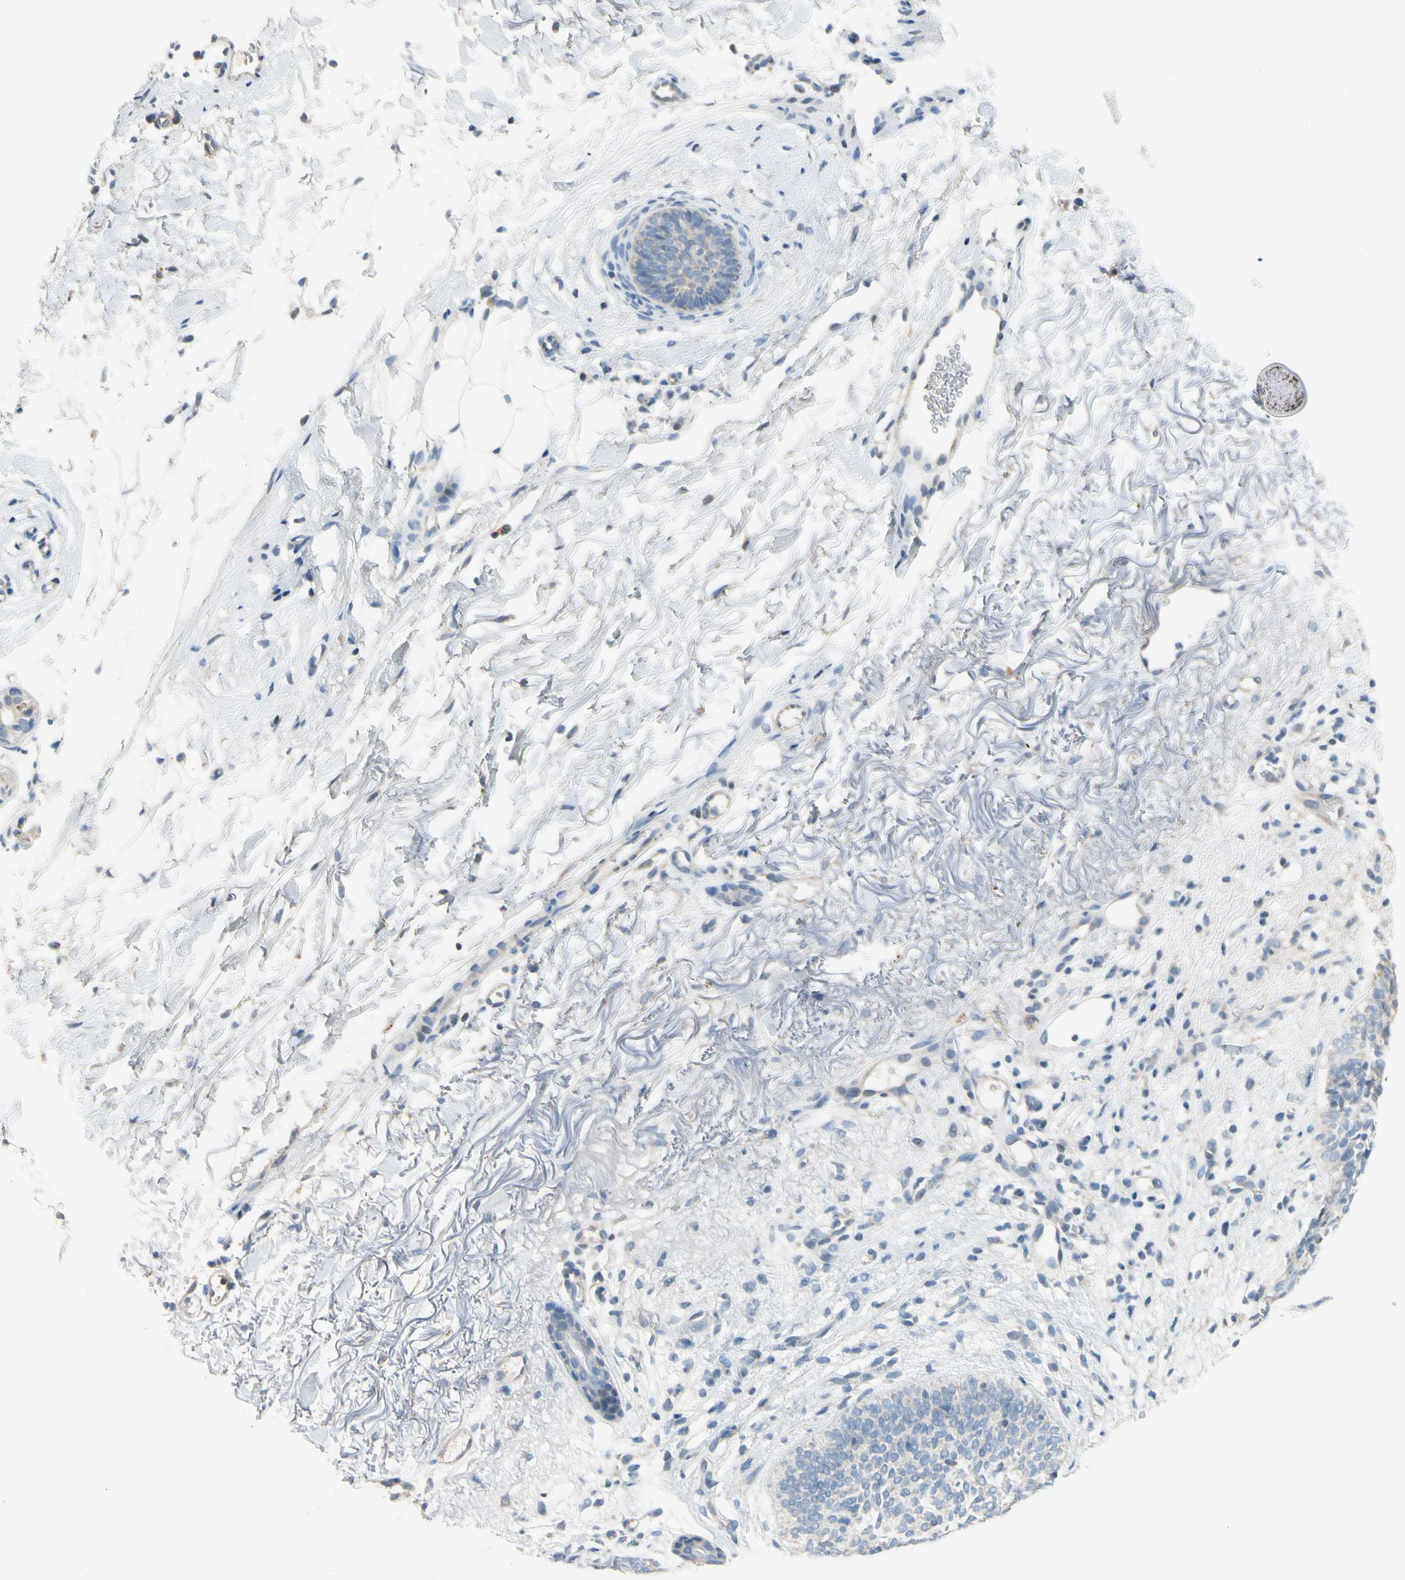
{"staining": {"intensity": "weak", "quantity": "<25%", "location": "cytoplasmic/membranous"}, "tissue": "skin cancer", "cell_type": "Tumor cells", "image_type": "cancer", "snomed": [{"axis": "morphology", "description": "Basal cell carcinoma"}, {"axis": "topography", "description": "Skin"}], "caption": "There is no significant positivity in tumor cells of skin basal cell carcinoma. (DAB immunohistochemistry (IHC) visualized using brightfield microscopy, high magnification).", "gene": "PIP5K1B", "patient": {"sex": "female", "age": 70}}